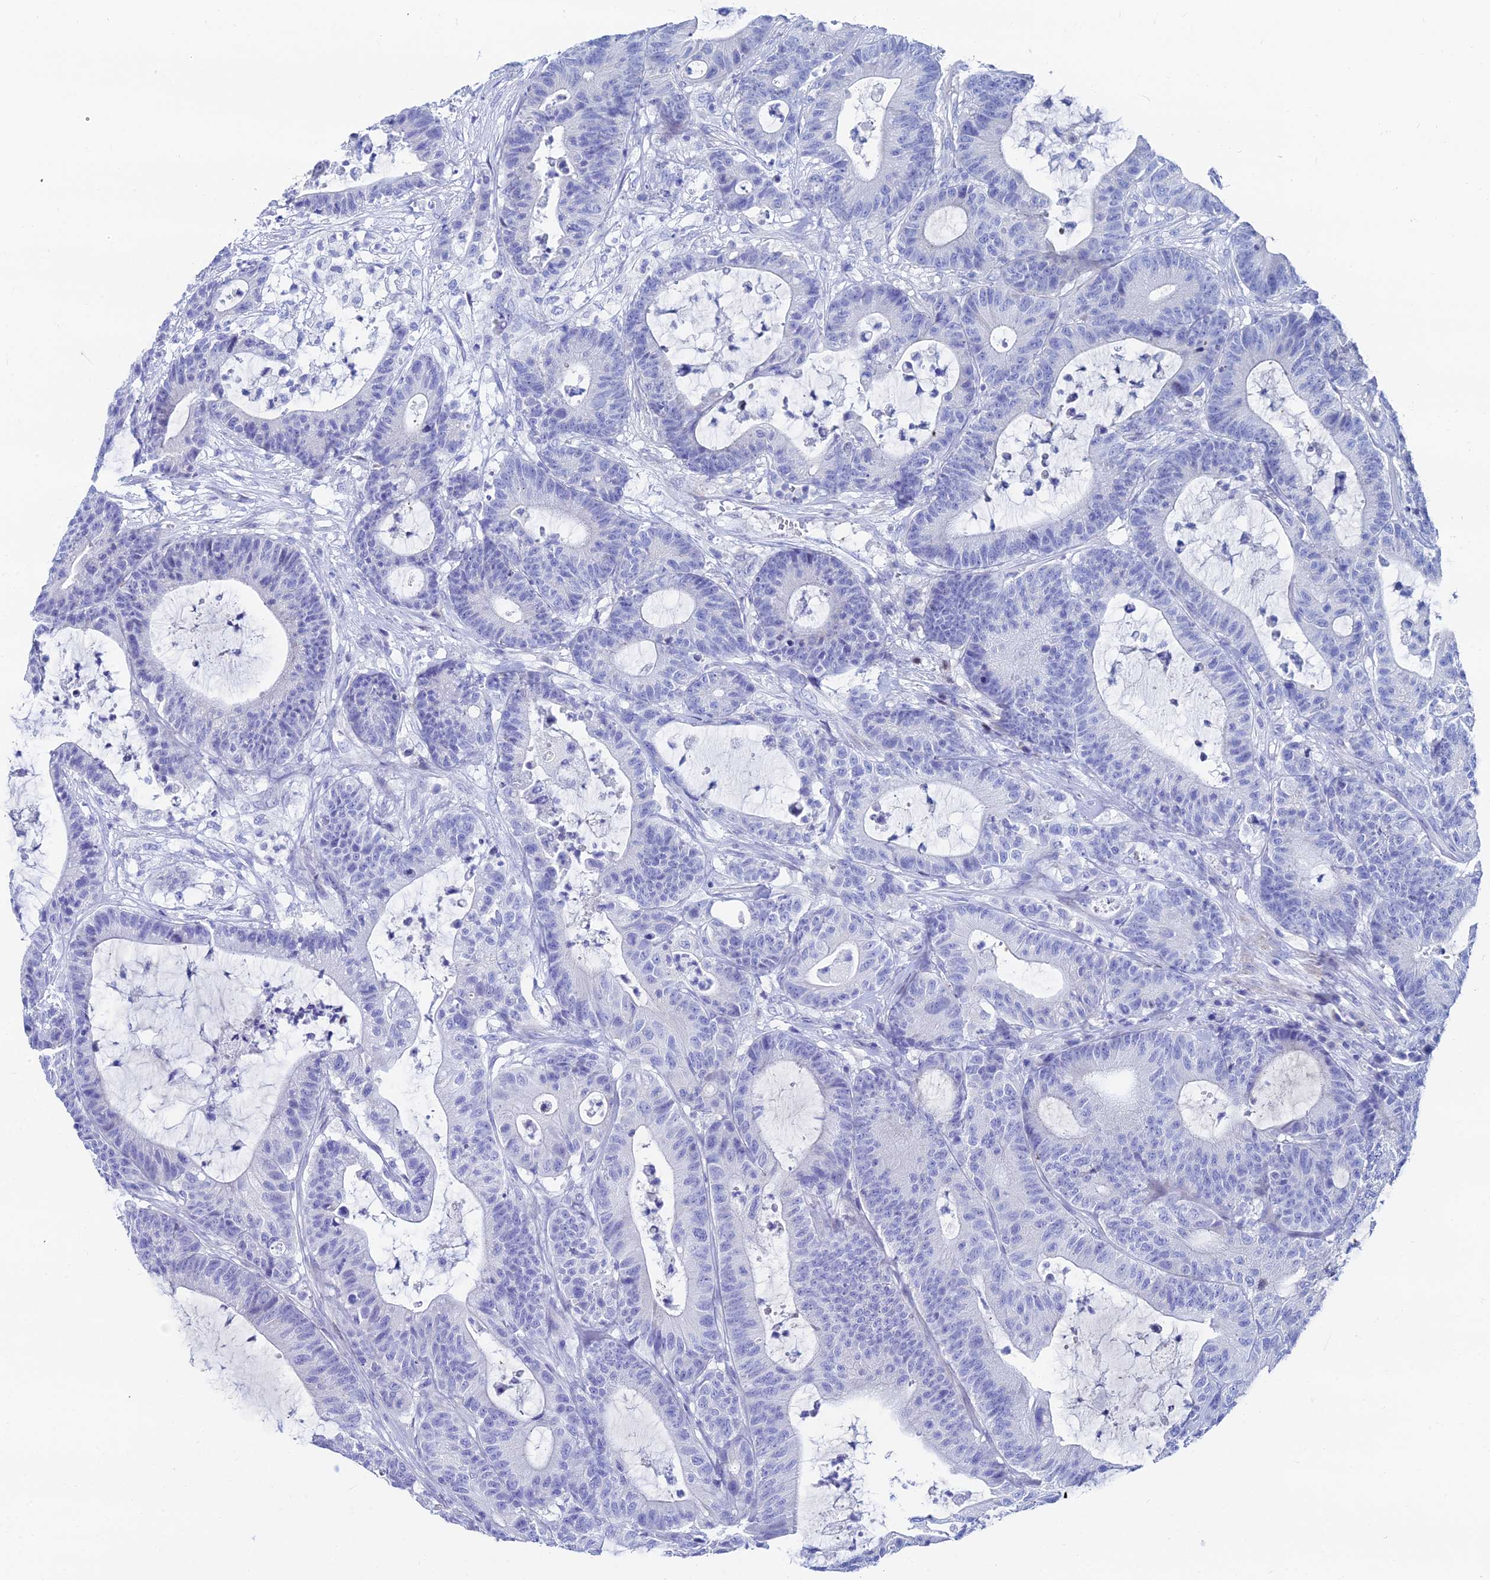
{"staining": {"intensity": "negative", "quantity": "none", "location": "none"}, "tissue": "colorectal cancer", "cell_type": "Tumor cells", "image_type": "cancer", "snomed": [{"axis": "morphology", "description": "Adenocarcinoma, NOS"}, {"axis": "topography", "description": "Colon"}], "caption": "Immunohistochemical staining of human colorectal adenocarcinoma demonstrates no significant staining in tumor cells. Brightfield microscopy of immunohistochemistry (IHC) stained with DAB (3,3'-diaminobenzidine) (brown) and hematoxylin (blue), captured at high magnification.", "gene": "HSPA1L", "patient": {"sex": "female", "age": 84}}